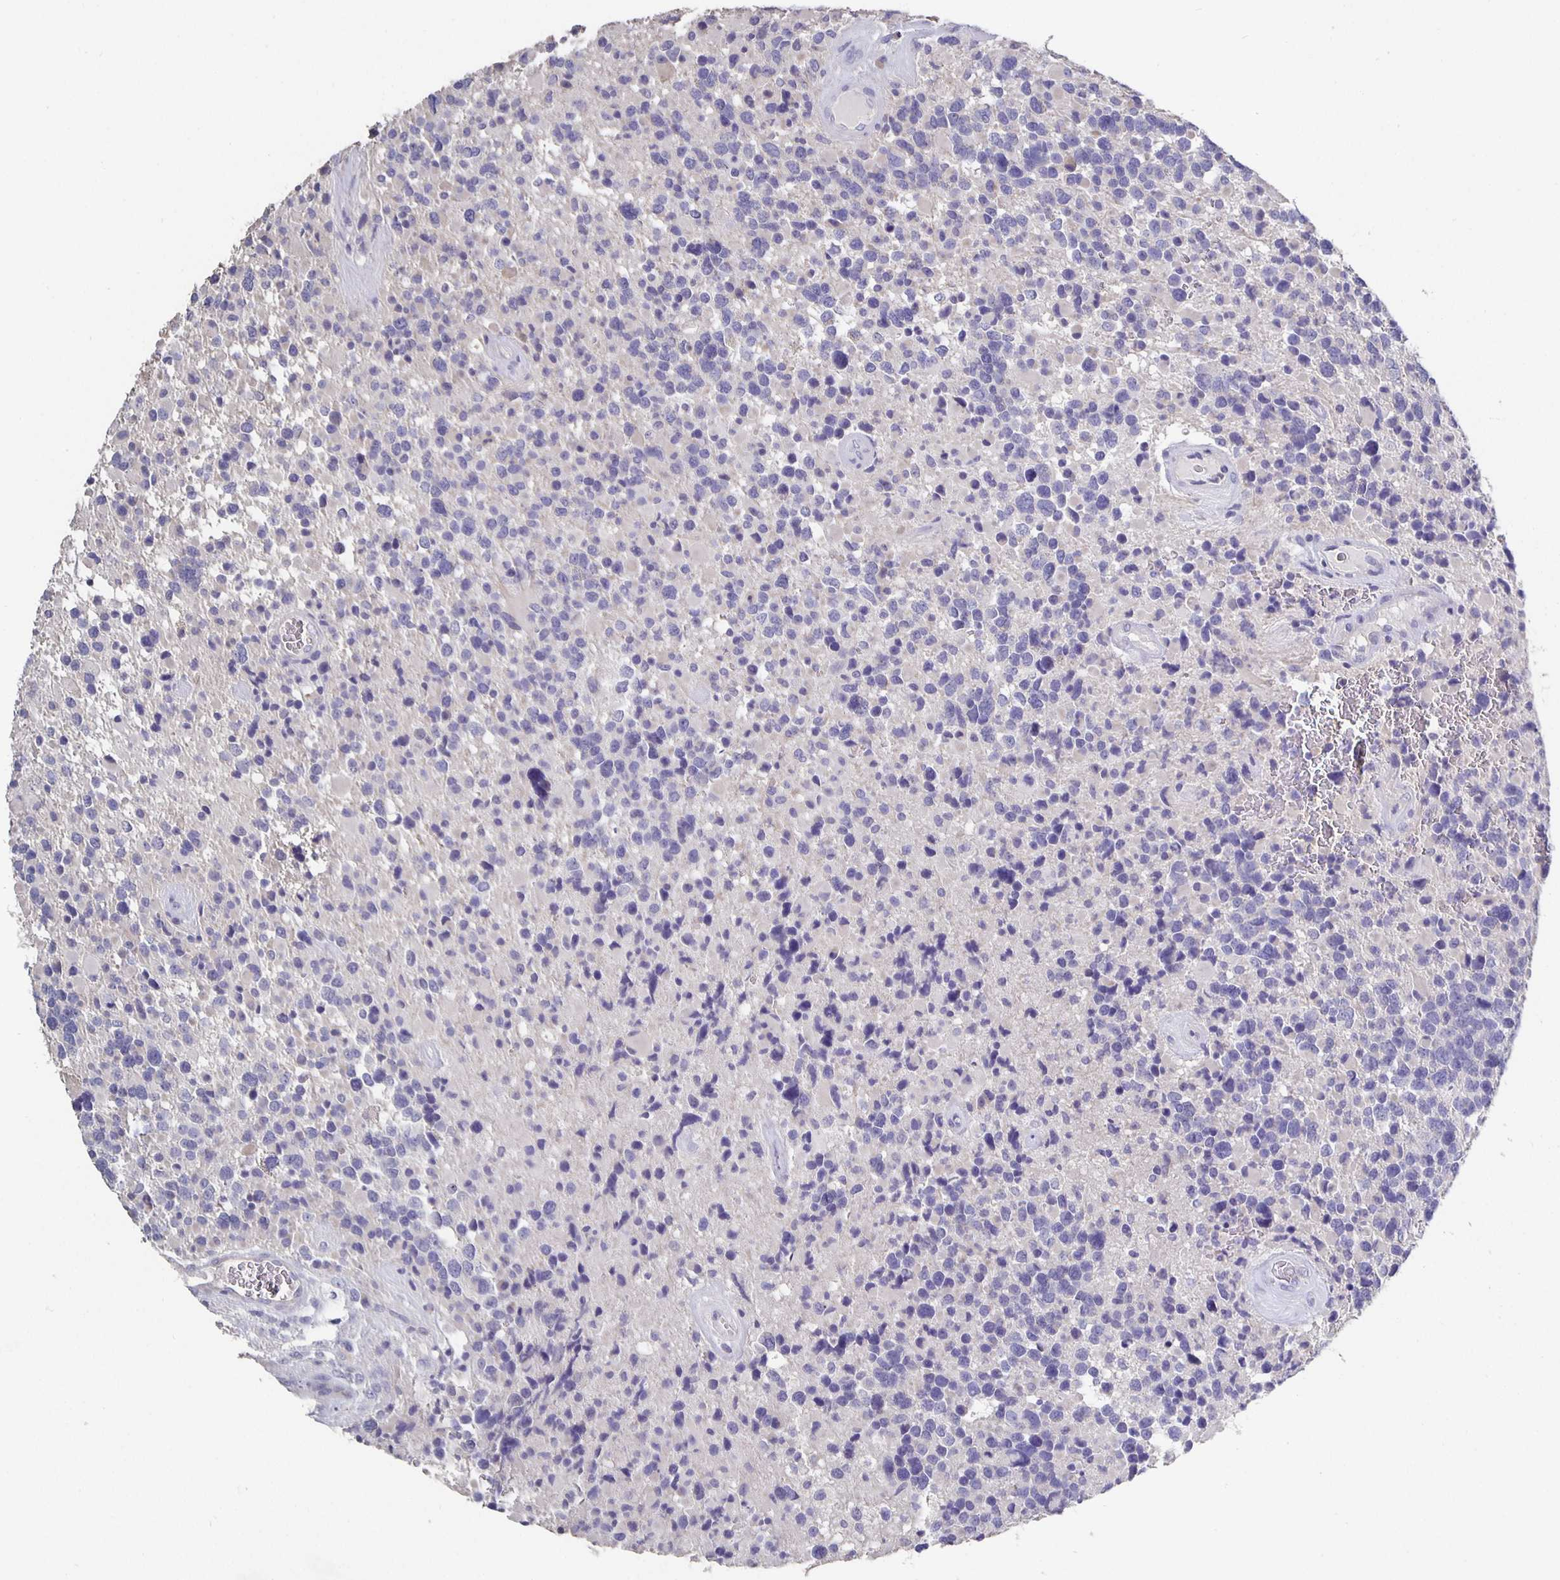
{"staining": {"intensity": "negative", "quantity": "none", "location": "none"}, "tissue": "glioma", "cell_type": "Tumor cells", "image_type": "cancer", "snomed": [{"axis": "morphology", "description": "Glioma, malignant, High grade"}, {"axis": "topography", "description": "Brain"}], "caption": "Immunohistochemical staining of malignant high-grade glioma displays no significant staining in tumor cells.", "gene": "CFAP74", "patient": {"sex": "female", "age": 40}}